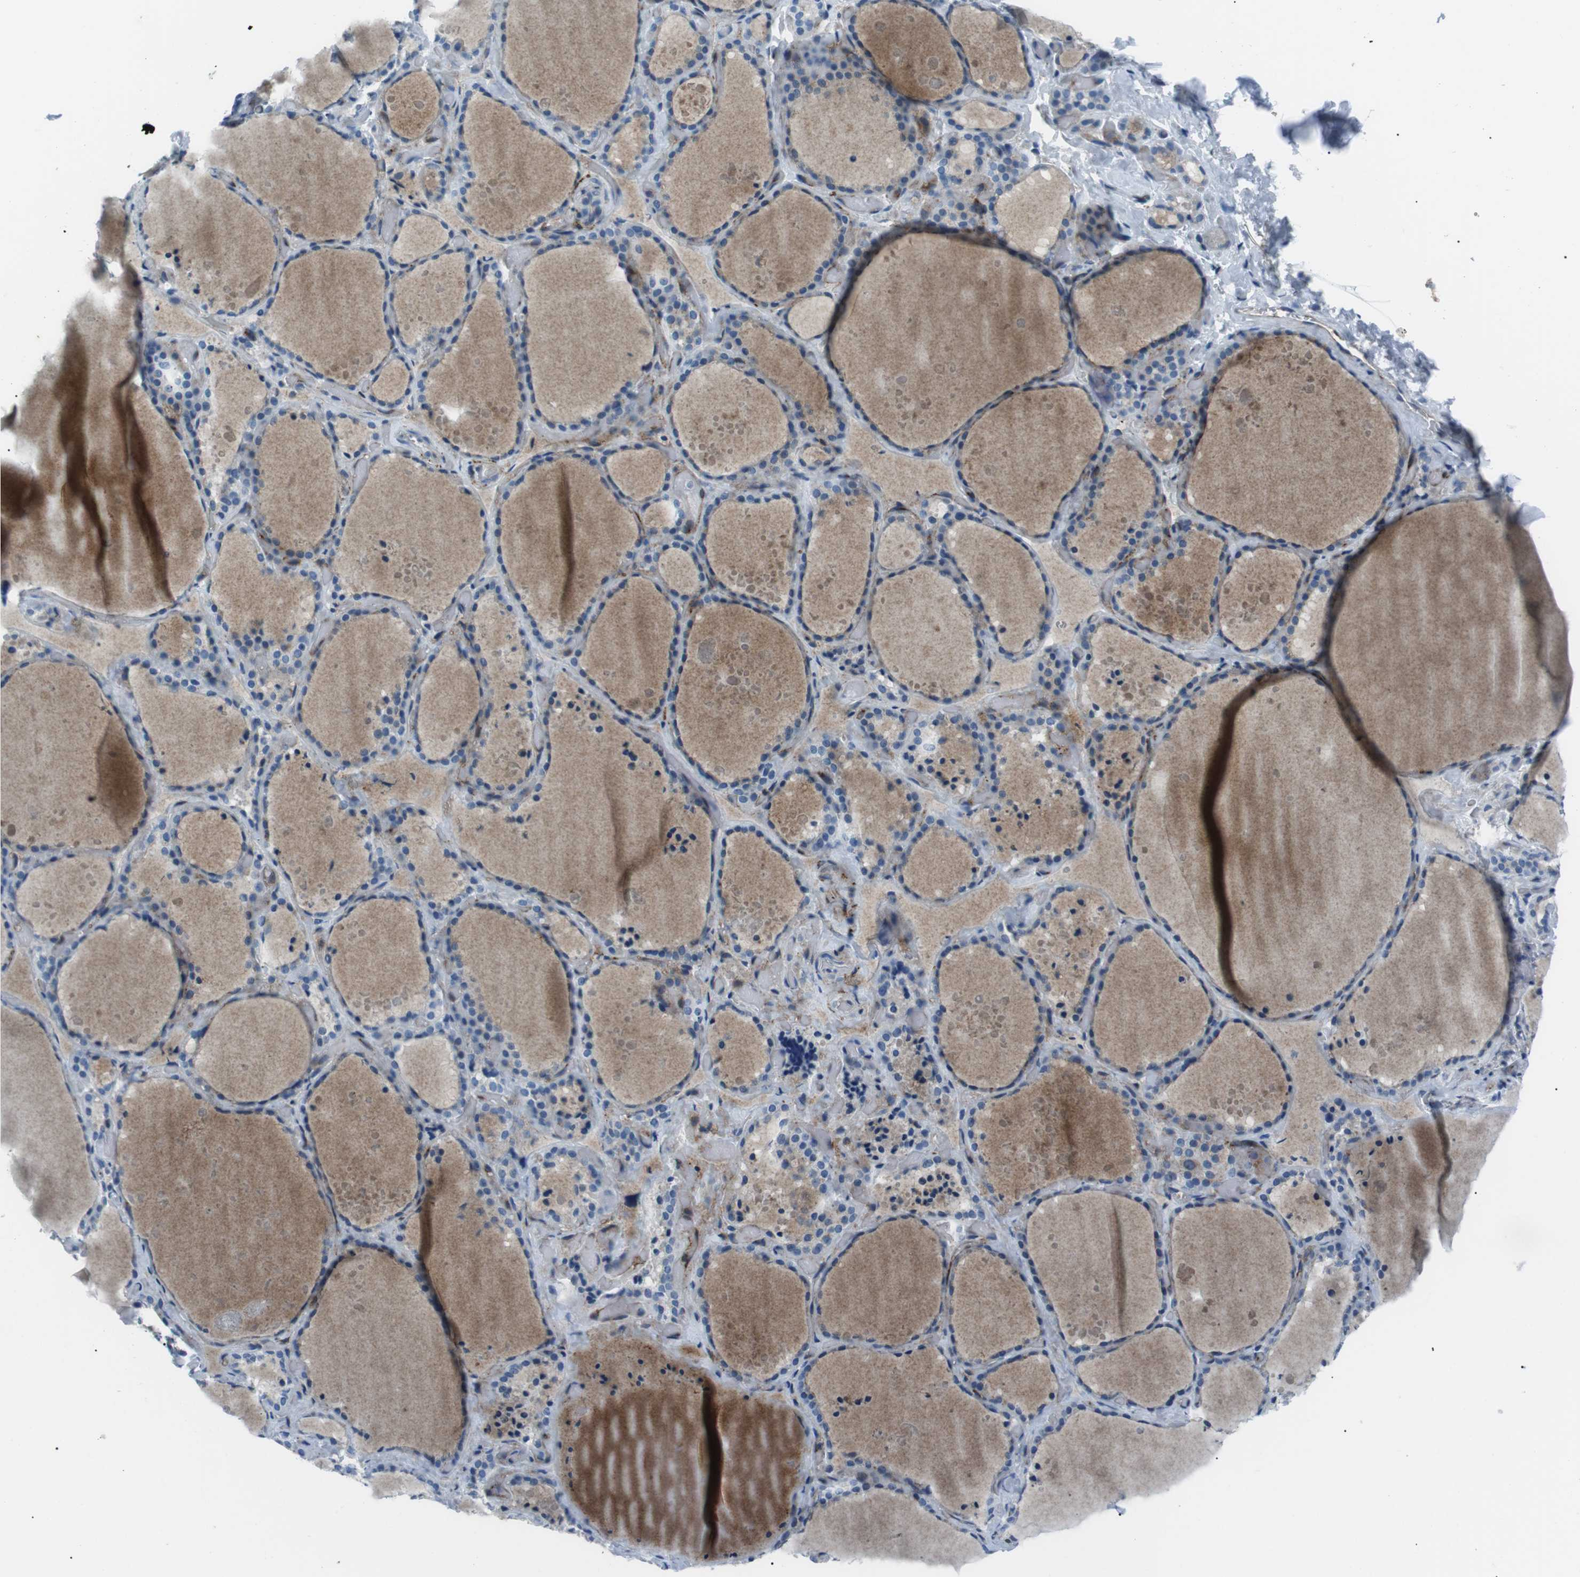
{"staining": {"intensity": "weak", "quantity": "<25%", "location": "cytoplasmic/membranous"}, "tissue": "thyroid gland", "cell_type": "Glandular cells", "image_type": "normal", "snomed": [{"axis": "morphology", "description": "Normal tissue, NOS"}, {"axis": "topography", "description": "Thyroid gland"}], "caption": "Human thyroid gland stained for a protein using immunohistochemistry (IHC) shows no staining in glandular cells.", "gene": "CSF2RA", "patient": {"sex": "female", "age": 44}}